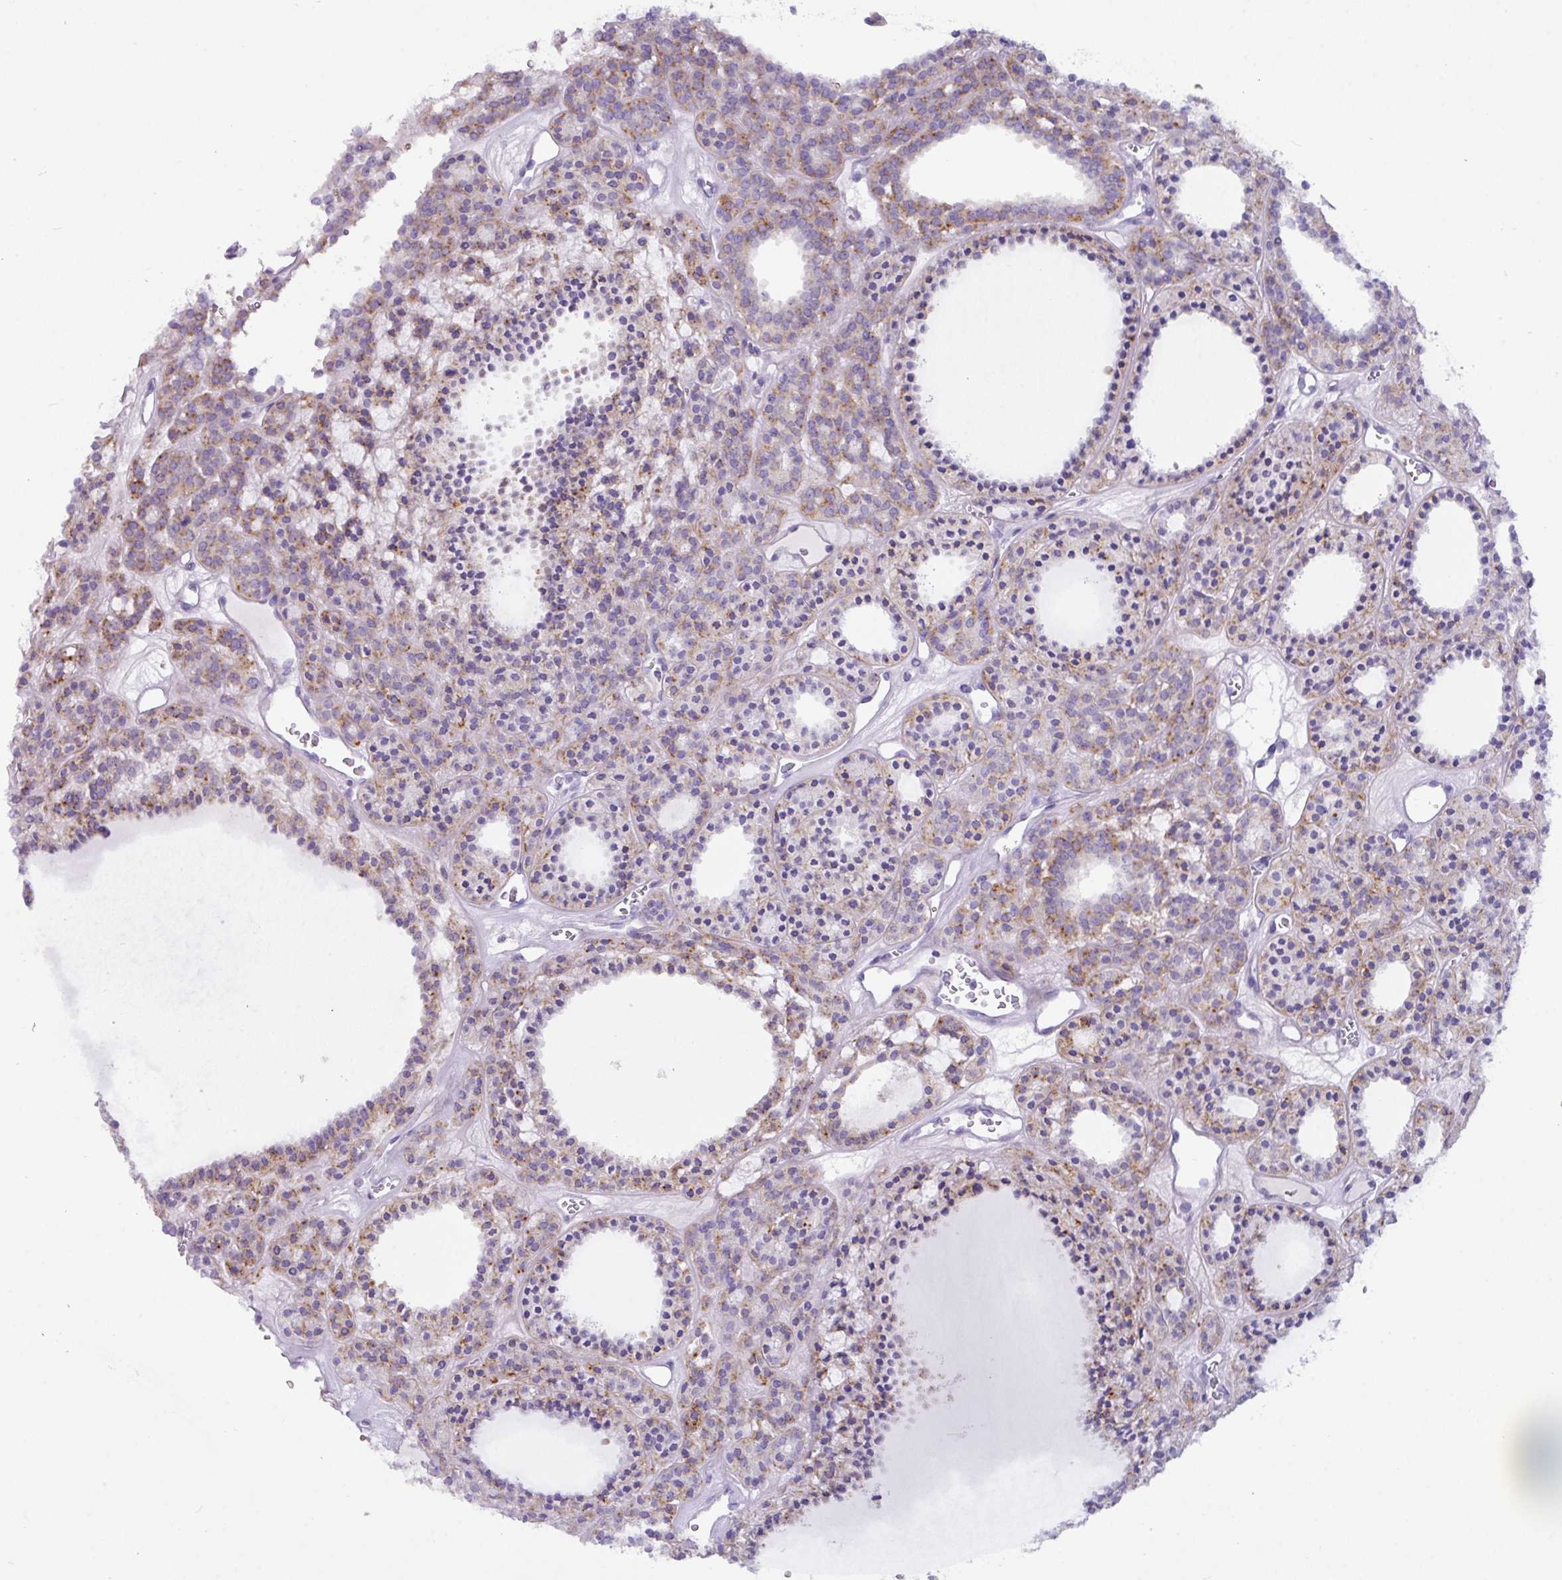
{"staining": {"intensity": "moderate", "quantity": "25%-75%", "location": "cytoplasmic/membranous"}, "tissue": "thyroid cancer", "cell_type": "Tumor cells", "image_type": "cancer", "snomed": [{"axis": "morphology", "description": "Follicular adenoma carcinoma, NOS"}, {"axis": "topography", "description": "Thyroid gland"}], "caption": "An immunohistochemistry image of tumor tissue is shown. Protein staining in brown shows moderate cytoplasmic/membranous positivity in thyroid follicular adenoma carcinoma within tumor cells. The staining is performed using DAB brown chromogen to label protein expression. The nuclei are counter-stained blue using hematoxylin.", "gene": "NCCRP1", "patient": {"sex": "female", "age": 63}}